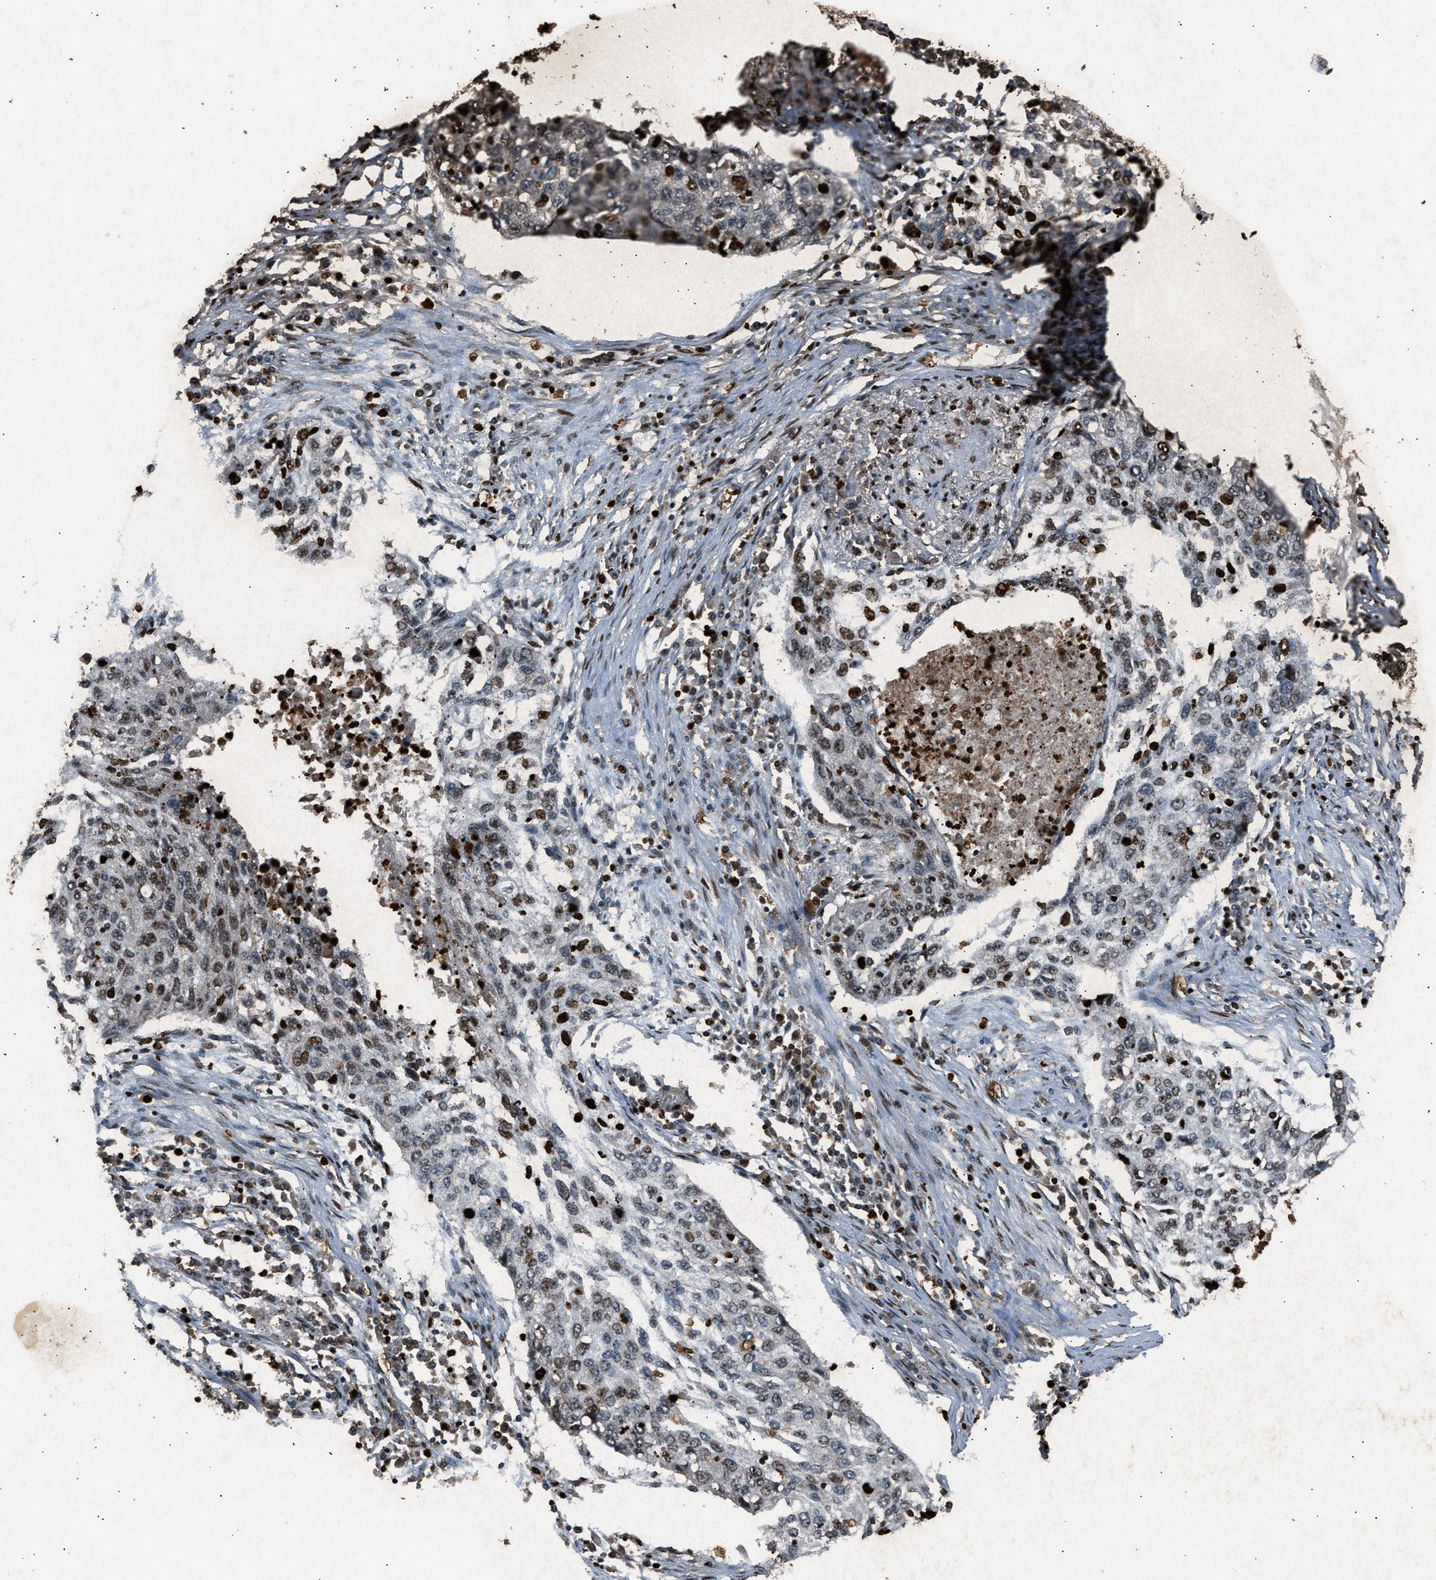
{"staining": {"intensity": "weak", "quantity": ">75%", "location": "cytoplasmic/membranous,nuclear"}, "tissue": "lung cancer", "cell_type": "Tumor cells", "image_type": "cancer", "snomed": [{"axis": "morphology", "description": "Squamous cell carcinoma, NOS"}, {"axis": "topography", "description": "Lung"}], "caption": "This image displays immunohistochemistry (IHC) staining of lung cancer (squamous cell carcinoma), with low weak cytoplasmic/membranous and nuclear positivity in approximately >75% of tumor cells.", "gene": "PSMD1", "patient": {"sex": "female", "age": 63}}